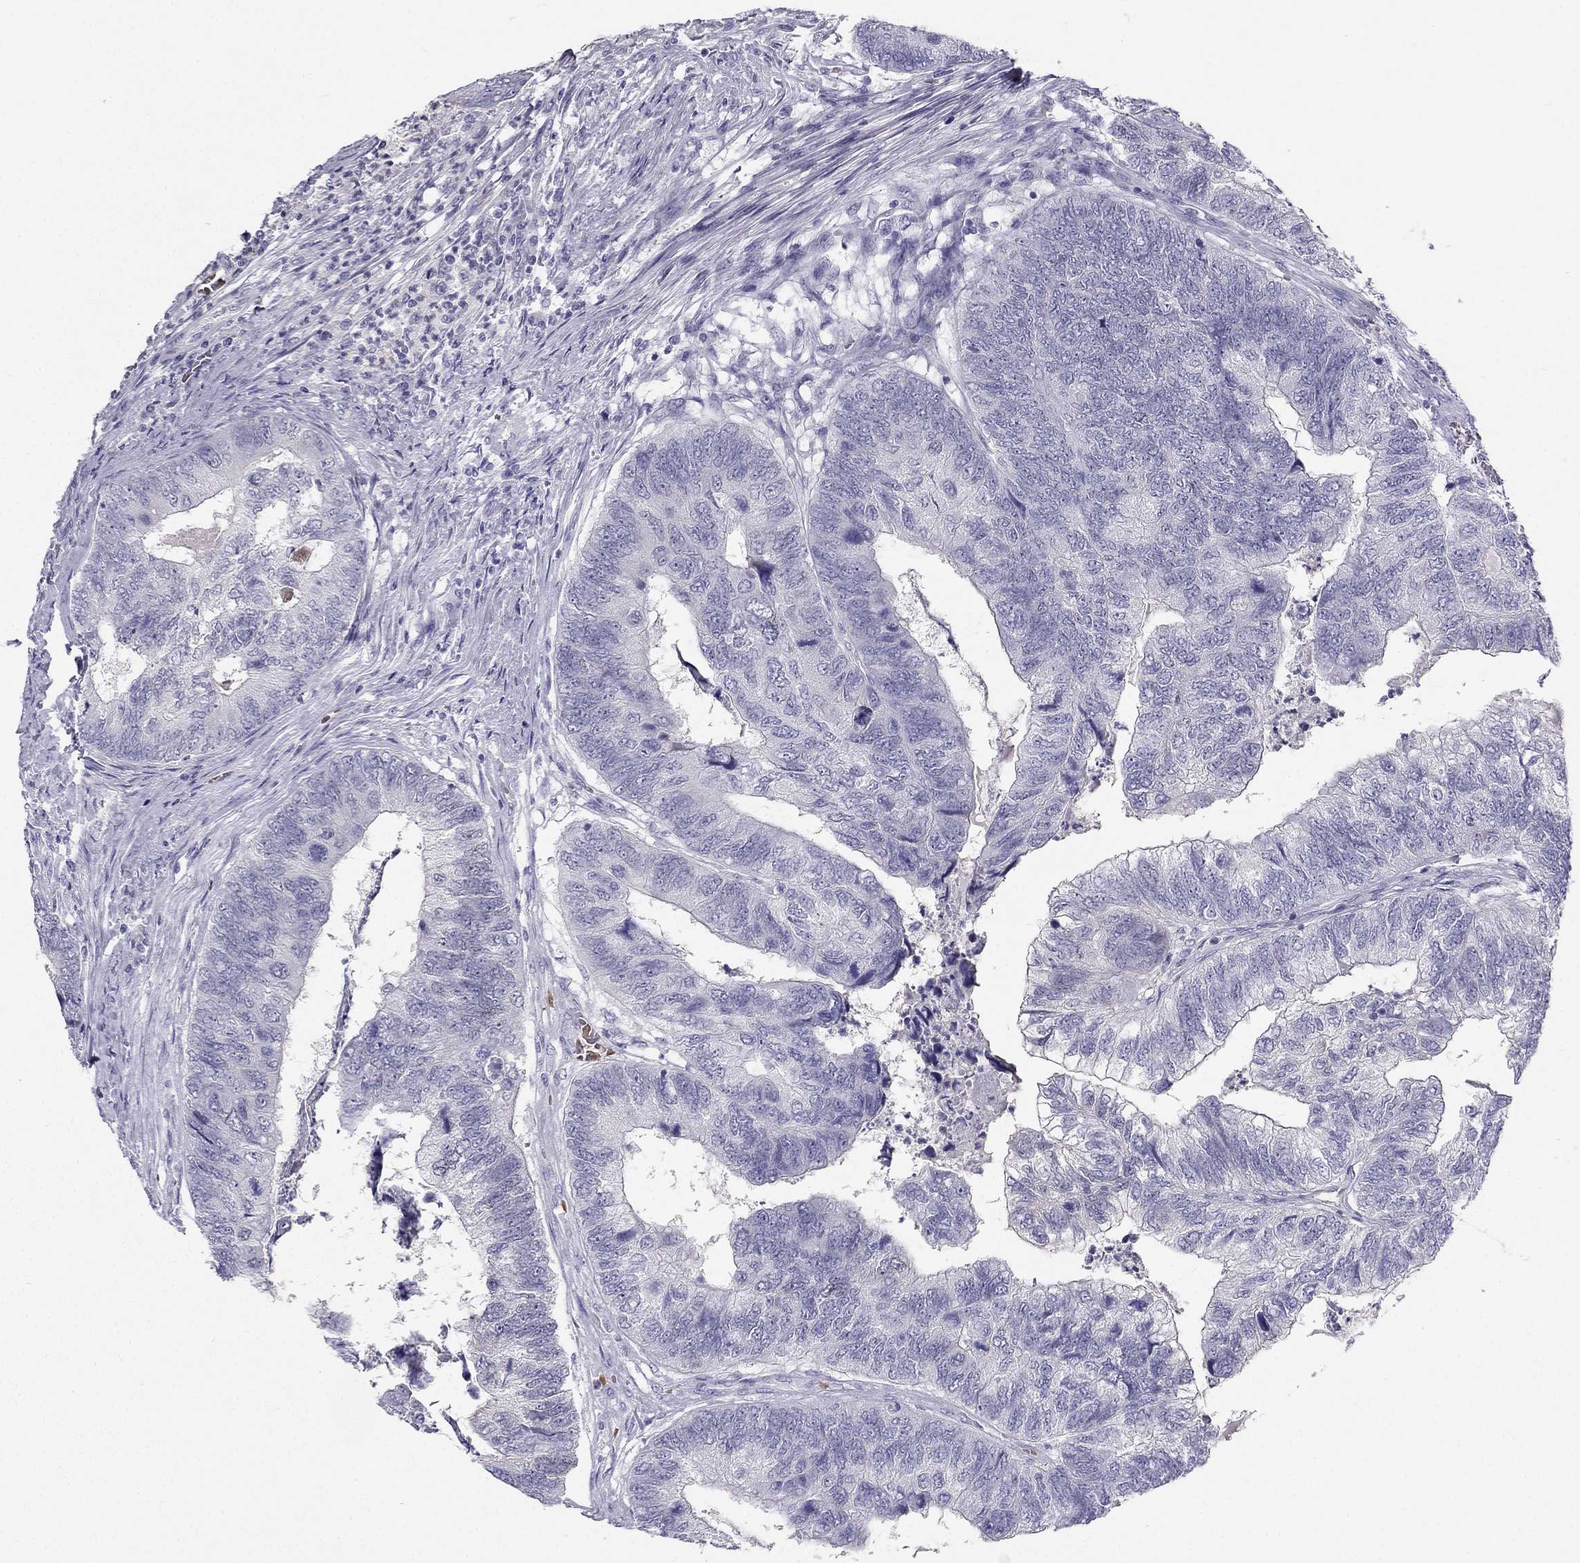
{"staining": {"intensity": "negative", "quantity": "none", "location": "none"}, "tissue": "colorectal cancer", "cell_type": "Tumor cells", "image_type": "cancer", "snomed": [{"axis": "morphology", "description": "Adenocarcinoma, NOS"}, {"axis": "topography", "description": "Colon"}], "caption": "The photomicrograph displays no significant staining in tumor cells of colorectal cancer (adenocarcinoma).", "gene": "RSPH14", "patient": {"sex": "female", "age": 67}}